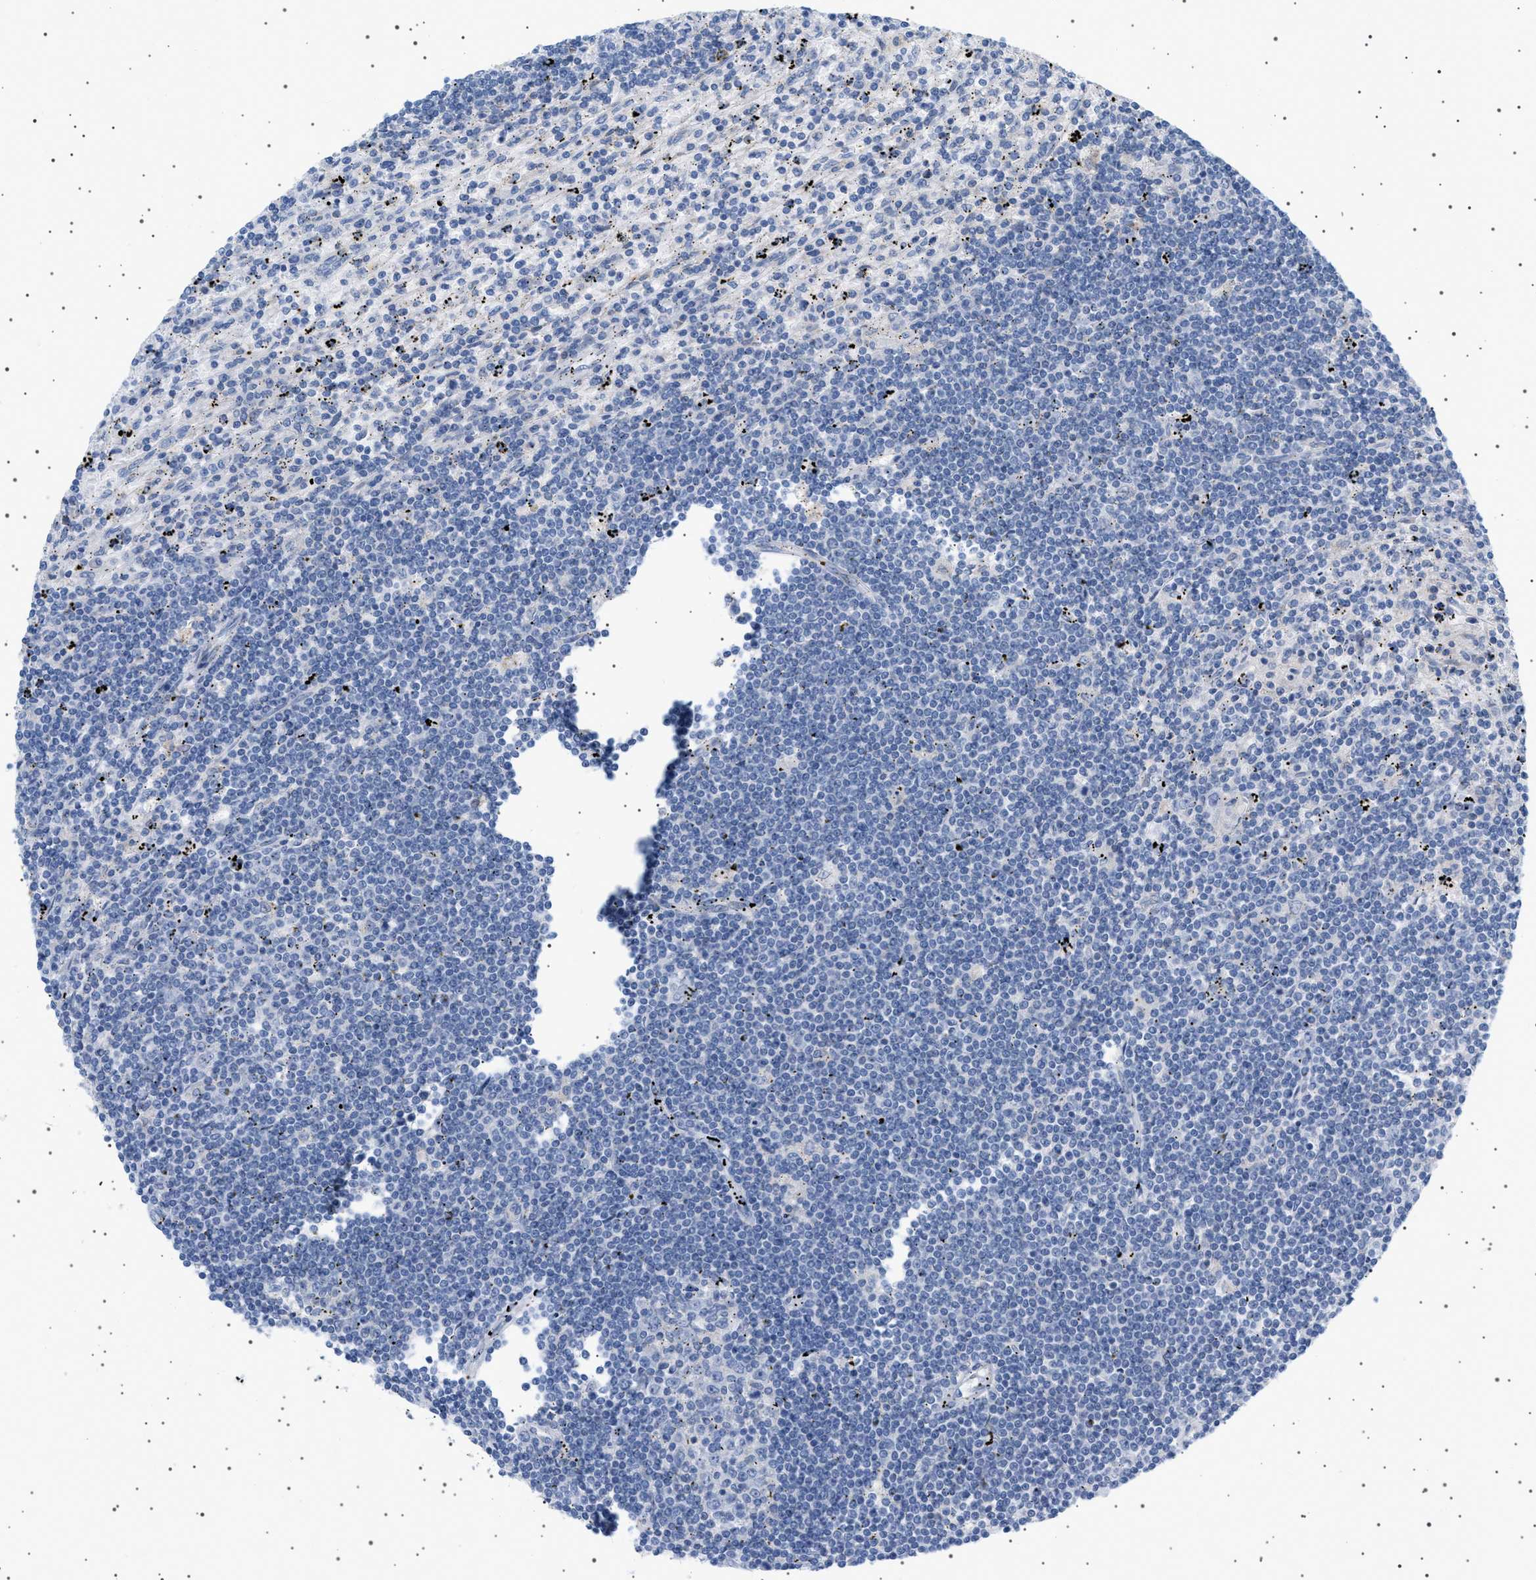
{"staining": {"intensity": "negative", "quantity": "none", "location": "none"}, "tissue": "lymphoma", "cell_type": "Tumor cells", "image_type": "cancer", "snomed": [{"axis": "morphology", "description": "Malignant lymphoma, non-Hodgkin's type, Low grade"}, {"axis": "topography", "description": "Spleen"}], "caption": "Immunohistochemistry histopathology image of neoplastic tissue: low-grade malignant lymphoma, non-Hodgkin's type stained with DAB shows no significant protein staining in tumor cells.", "gene": "ADCY10", "patient": {"sex": "male", "age": 76}}